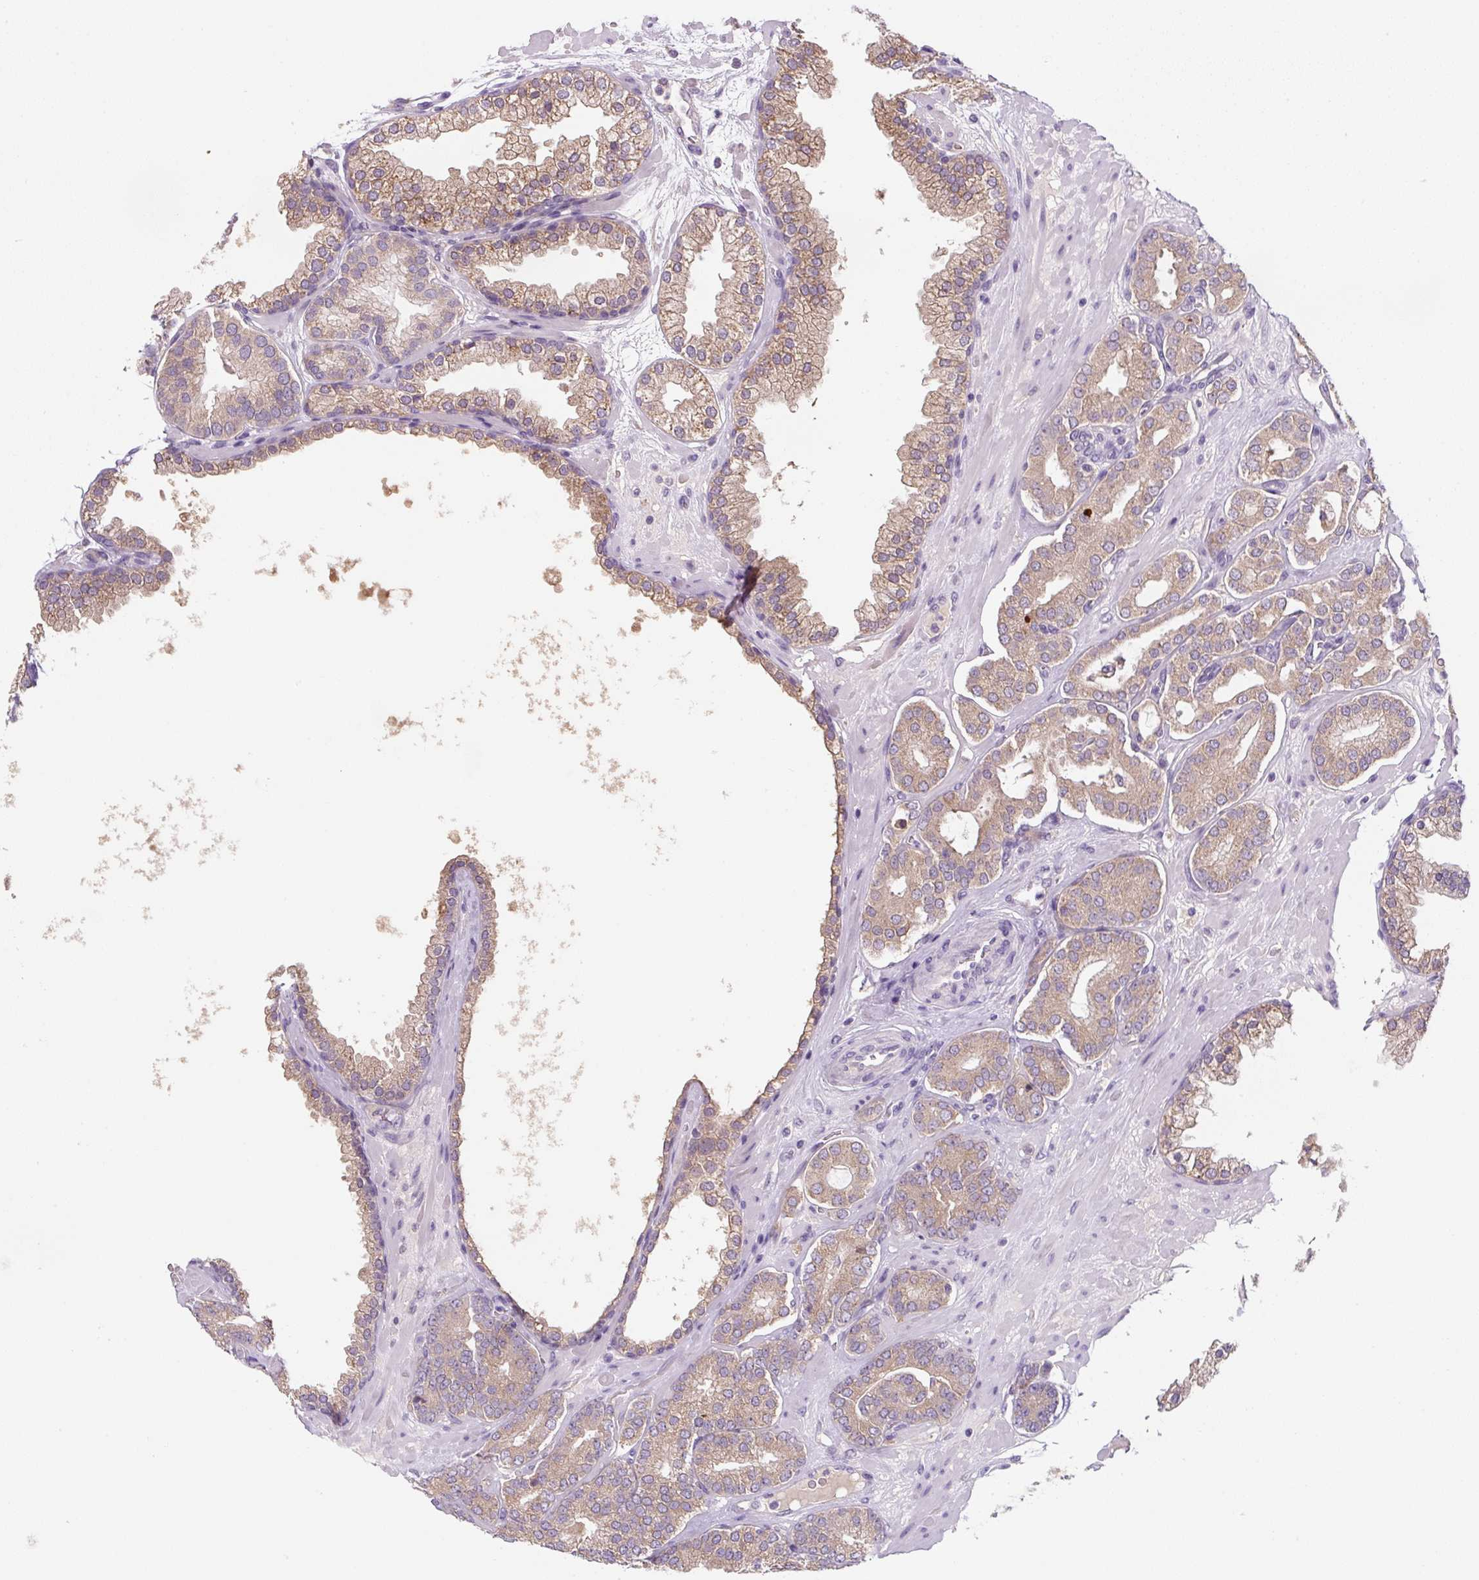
{"staining": {"intensity": "moderate", "quantity": "25%-75%", "location": "cytoplasmic/membranous"}, "tissue": "prostate cancer", "cell_type": "Tumor cells", "image_type": "cancer", "snomed": [{"axis": "morphology", "description": "Adenocarcinoma, High grade"}, {"axis": "topography", "description": "Prostate"}], "caption": "Immunohistochemical staining of prostate cancer demonstrates medium levels of moderate cytoplasmic/membranous positivity in about 25%-75% of tumor cells. The staining was performed using DAB, with brown indicating positive protein expression. Nuclei are stained blue with hematoxylin.", "gene": "FZD5", "patient": {"sex": "male", "age": 66}}